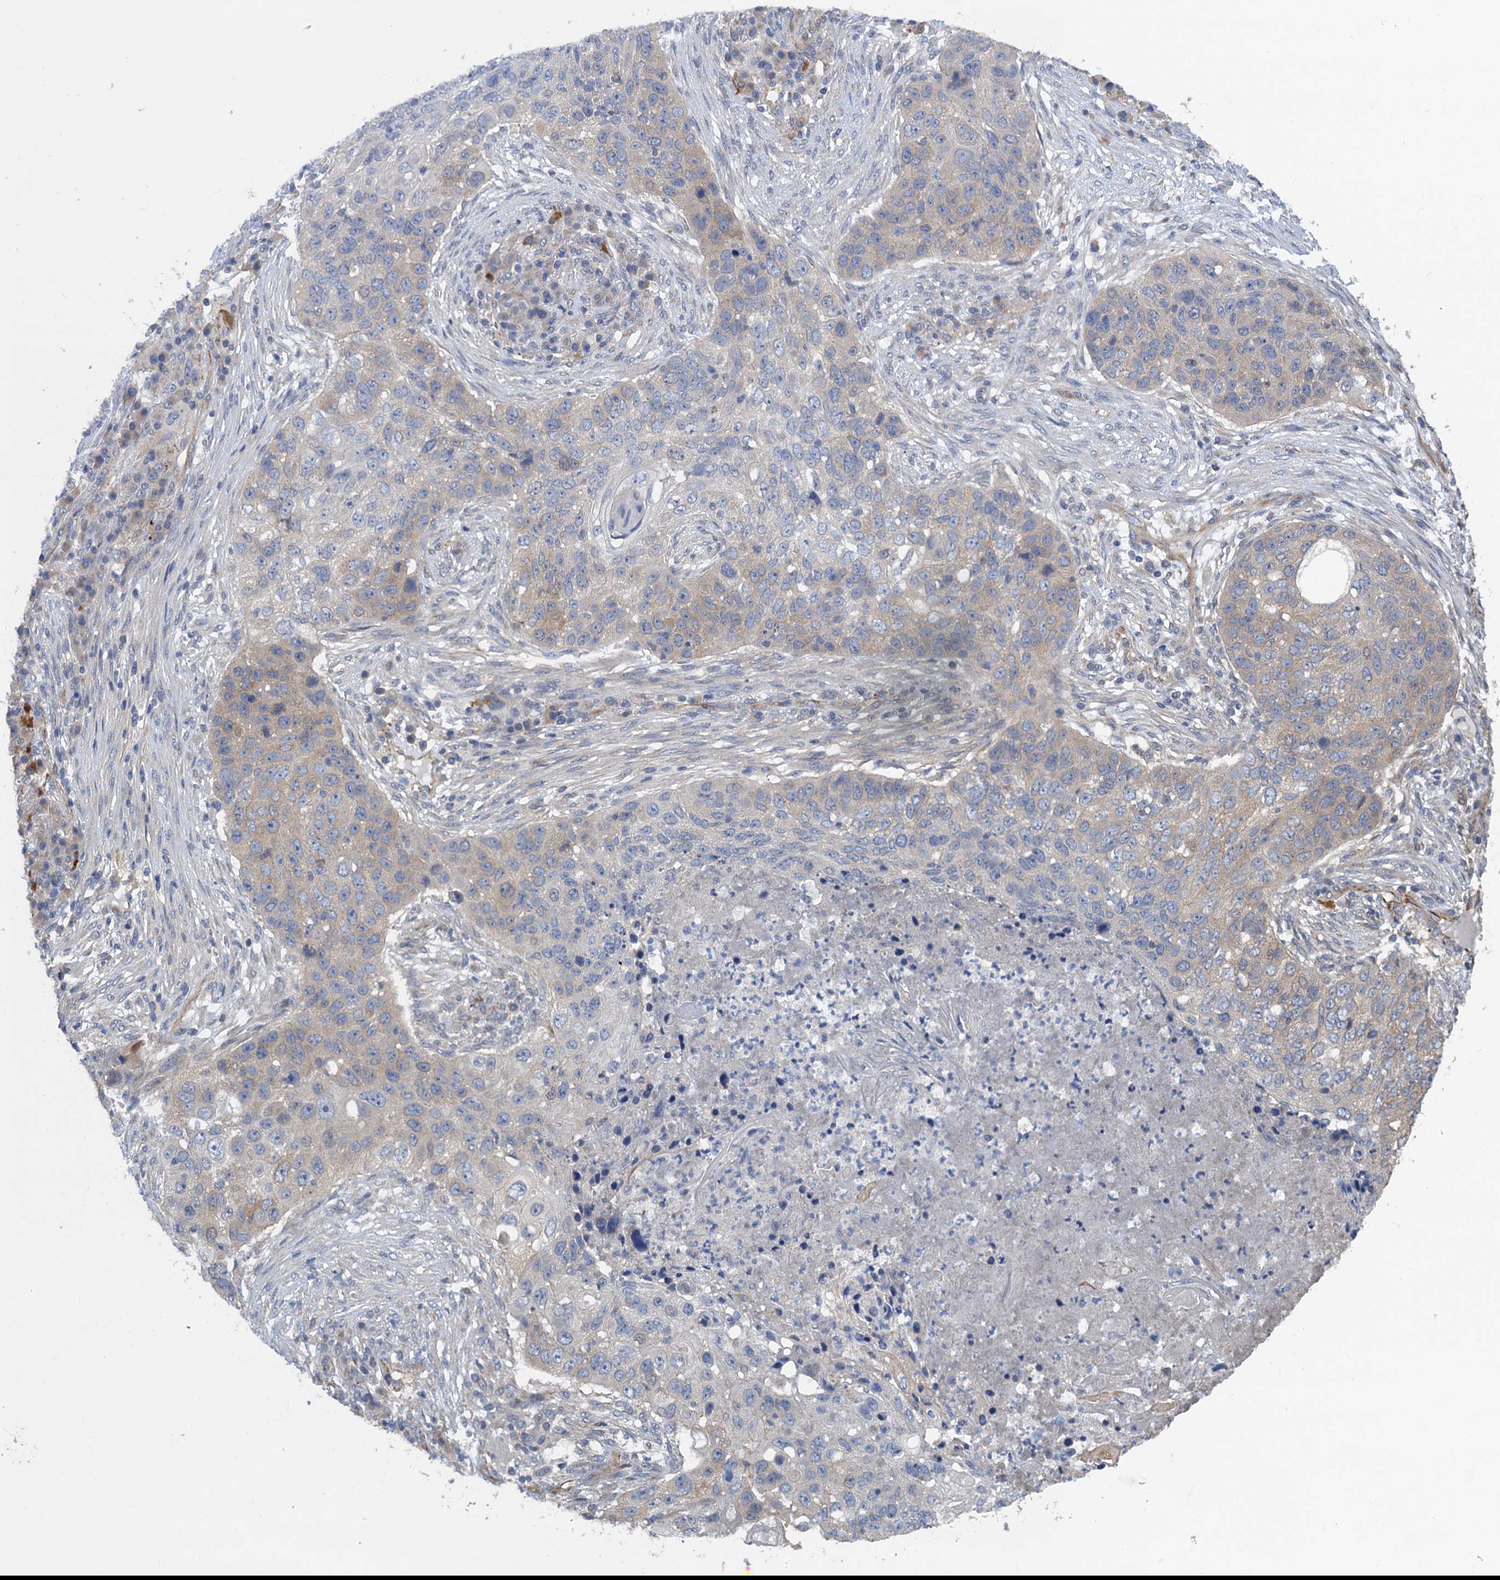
{"staining": {"intensity": "weak", "quantity": "<25%", "location": "cytoplasmic/membranous"}, "tissue": "lung cancer", "cell_type": "Tumor cells", "image_type": "cancer", "snomed": [{"axis": "morphology", "description": "Squamous cell carcinoma, NOS"}, {"axis": "topography", "description": "Lung"}], "caption": "Squamous cell carcinoma (lung) was stained to show a protein in brown. There is no significant positivity in tumor cells. The staining is performed using DAB (3,3'-diaminobenzidine) brown chromogen with nuclei counter-stained in using hematoxylin.", "gene": "PJA2", "patient": {"sex": "female", "age": 63}}